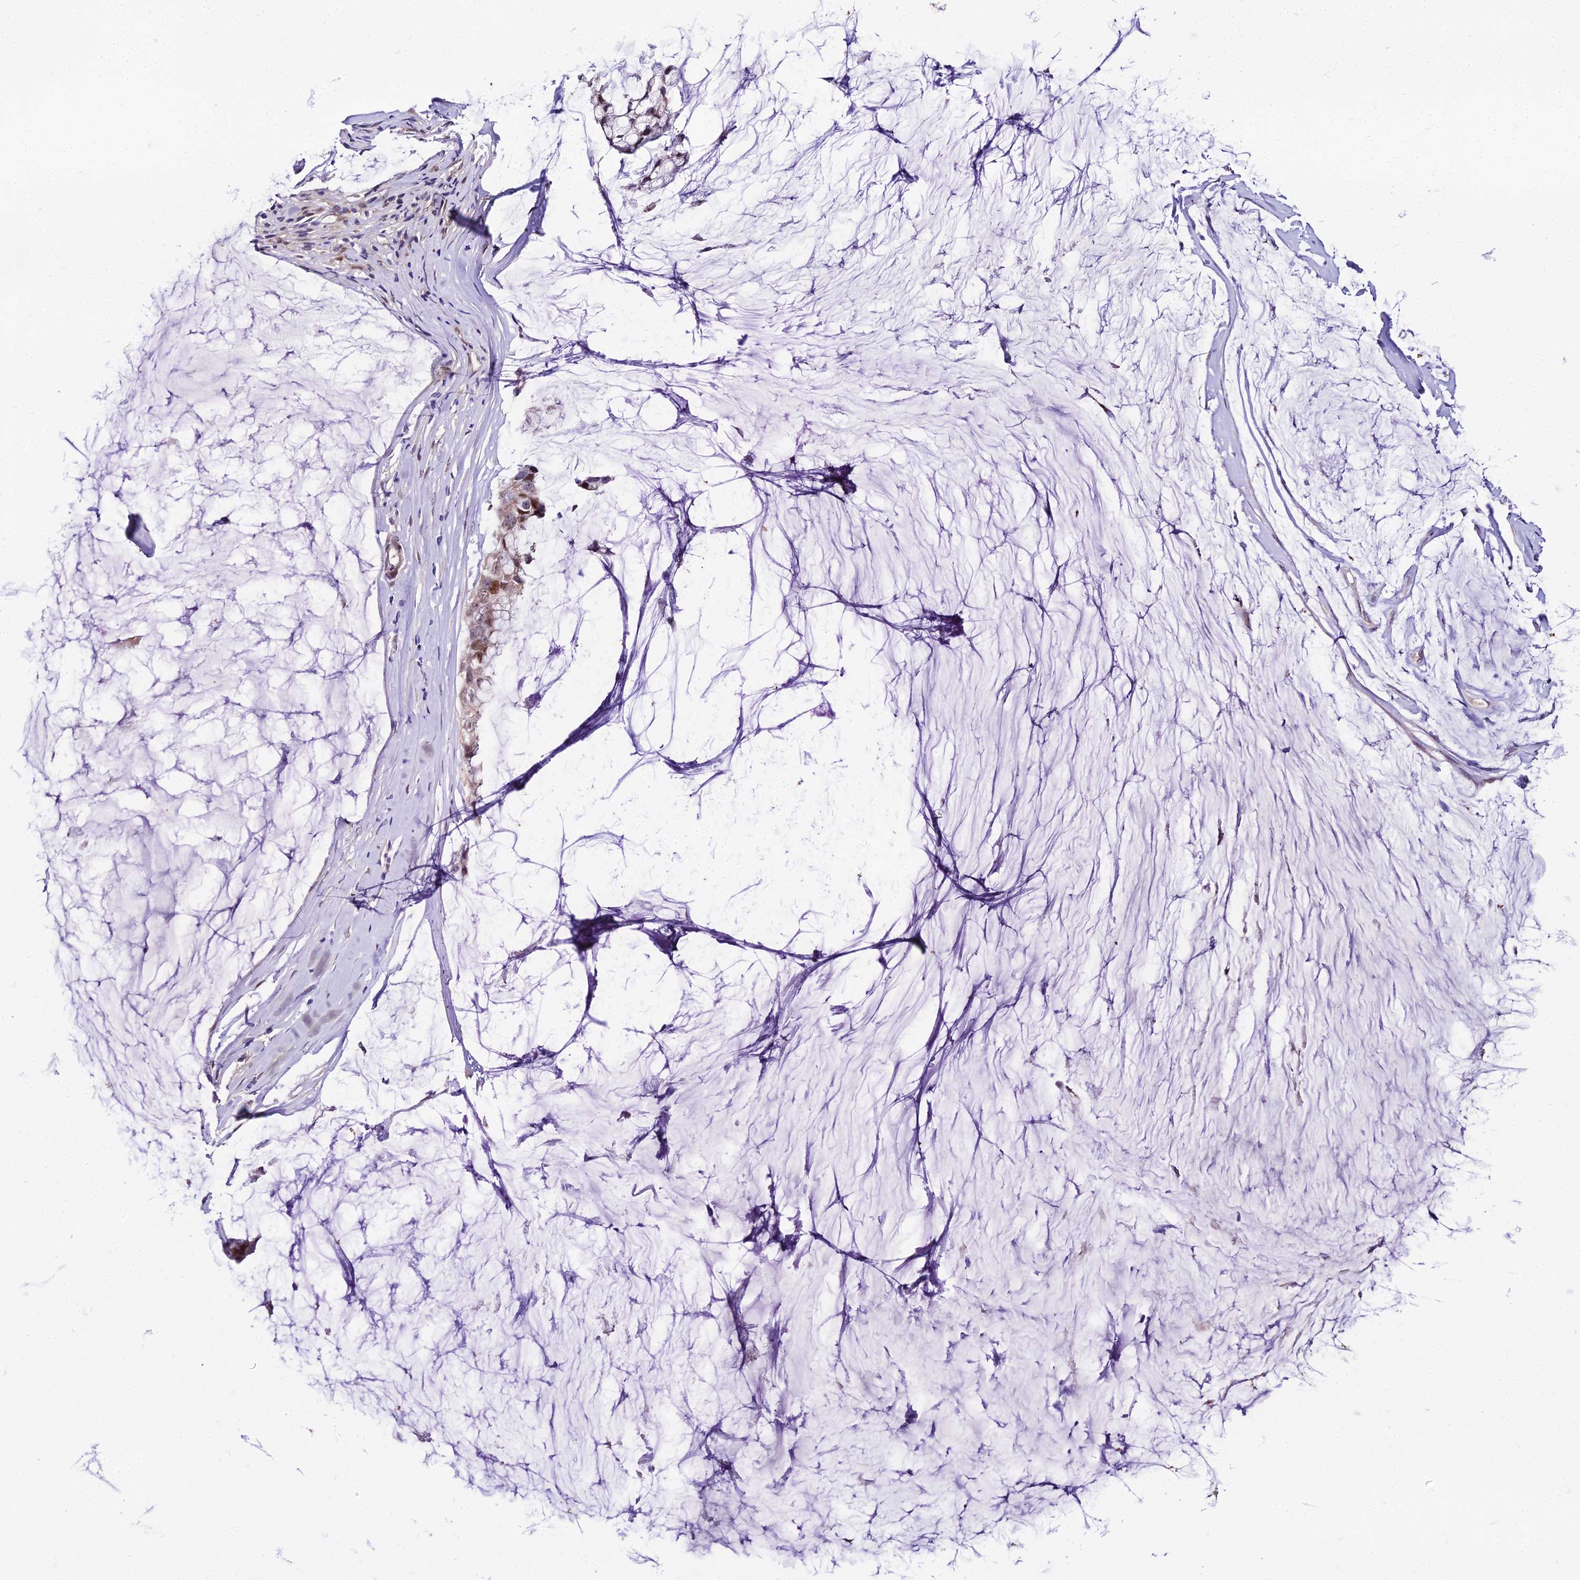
{"staining": {"intensity": "moderate", "quantity": "25%-75%", "location": "nuclear"}, "tissue": "ovarian cancer", "cell_type": "Tumor cells", "image_type": "cancer", "snomed": [{"axis": "morphology", "description": "Cystadenocarcinoma, mucinous, NOS"}, {"axis": "topography", "description": "Ovary"}], "caption": "Immunohistochemical staining of ovarian cancer (mucinous cystadenocarcinoma) exhibits moderate nuclear protein positivity in approximately 25%-75% of tumor cells.", "gene": "TRIML2", "patient": {"sex": "female", "age": 39}}